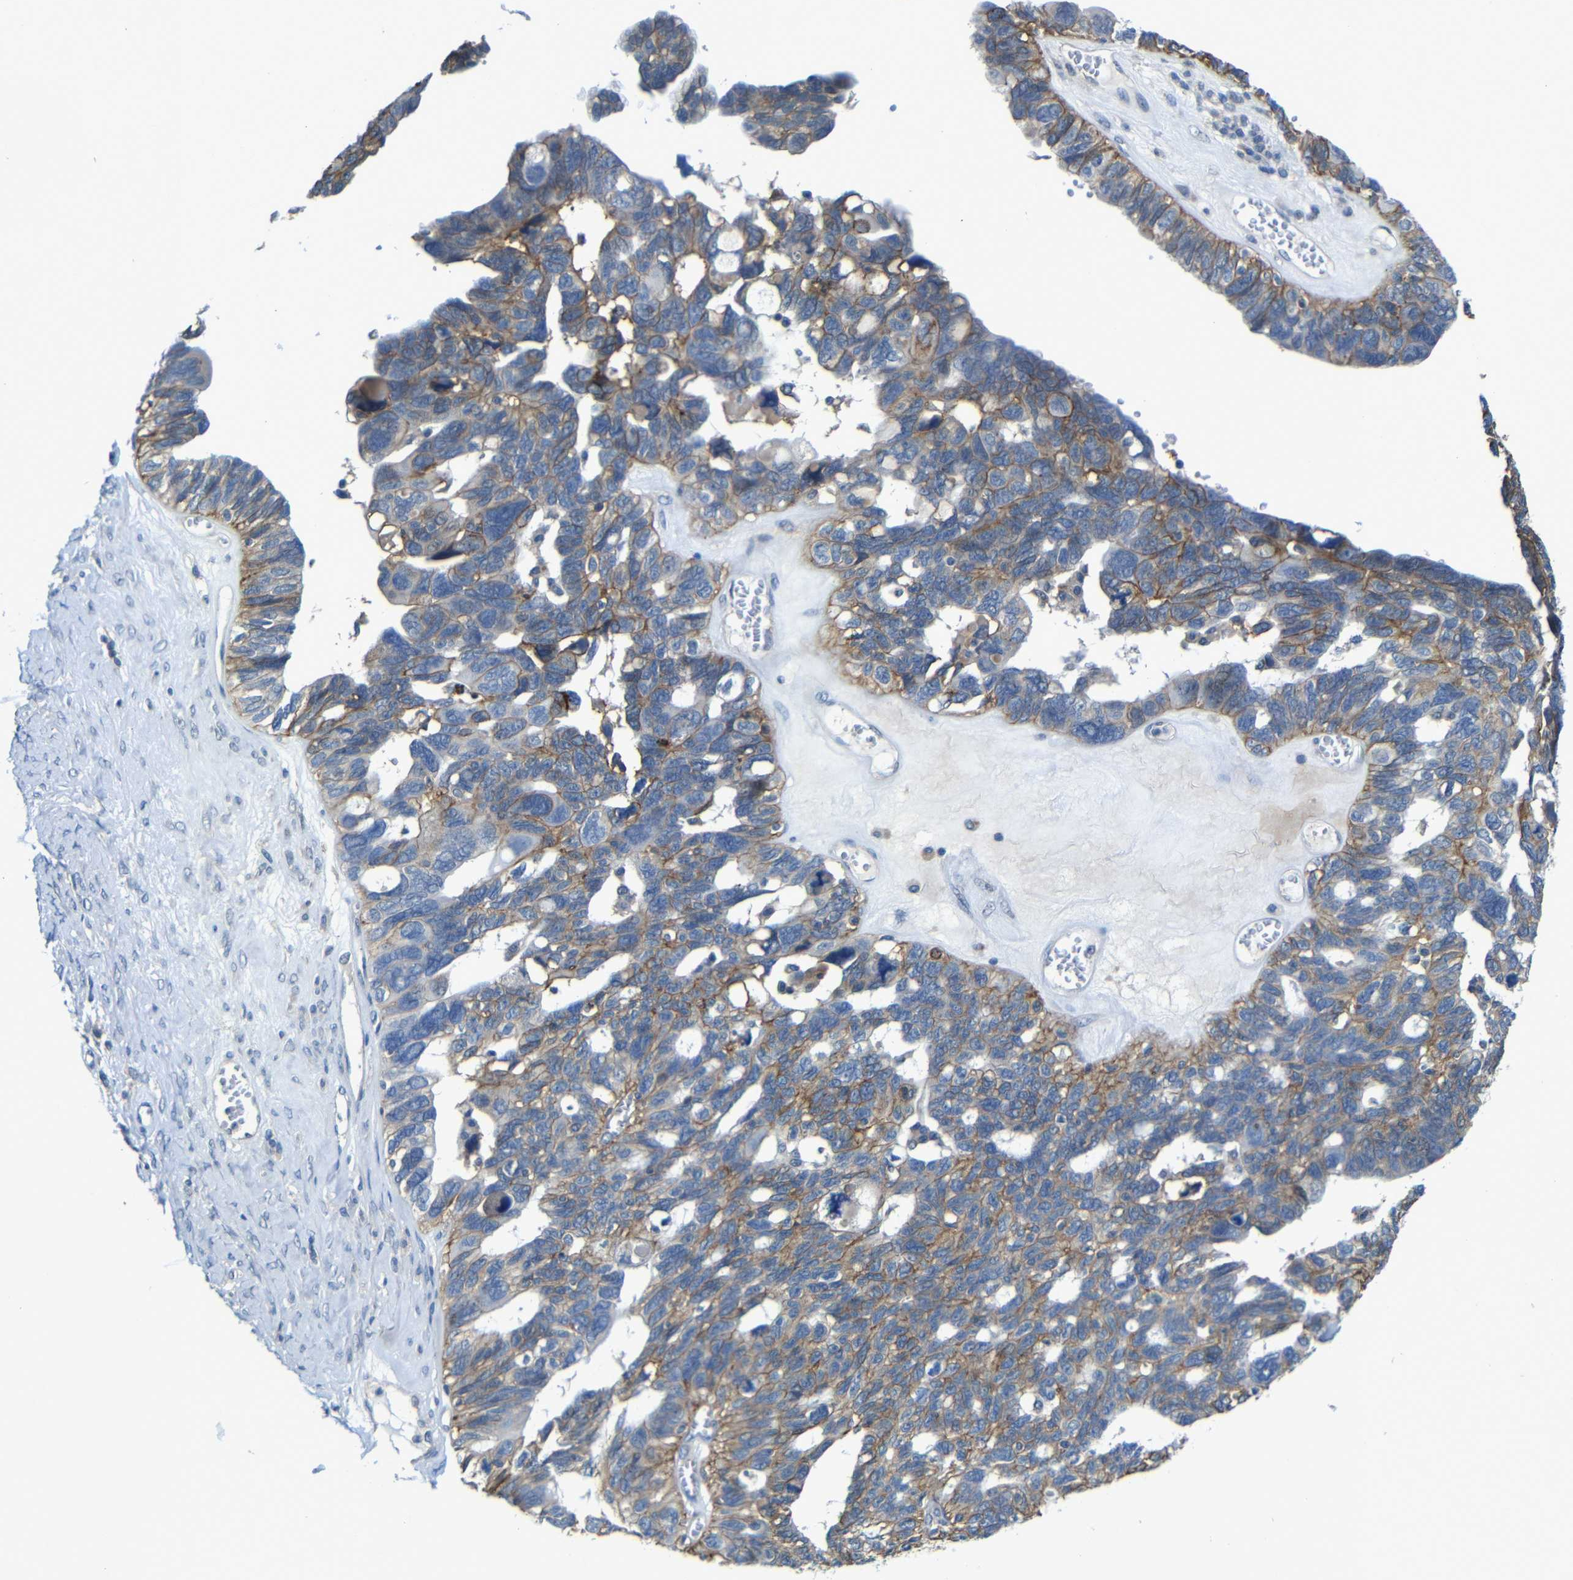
{"staining": {"intensity": "moderate", "quantity": "25%-75%", "location": "cytoplasmic/membranous"}, "tissue": "ovarian cancer", "cell_type": "Tumor cells", "image_type": "cancer", "snomed": [{"axis": "morphology", "description": "Cystadenocarcinoma, serous, NOS"}, {"axis": "topography", "description": "Ovary"}], "caption": "Immunohistochemical staining of serous cystadenocarcinoma (ovarian) displays moderate cytoplasmic/membranous protein staining in approximately 25%-75% of tumor cells. (IHC, brightfield microscopy, high magnification).", "gene": "ZNF90", "patient": {"sex": "female", "age": 79}}